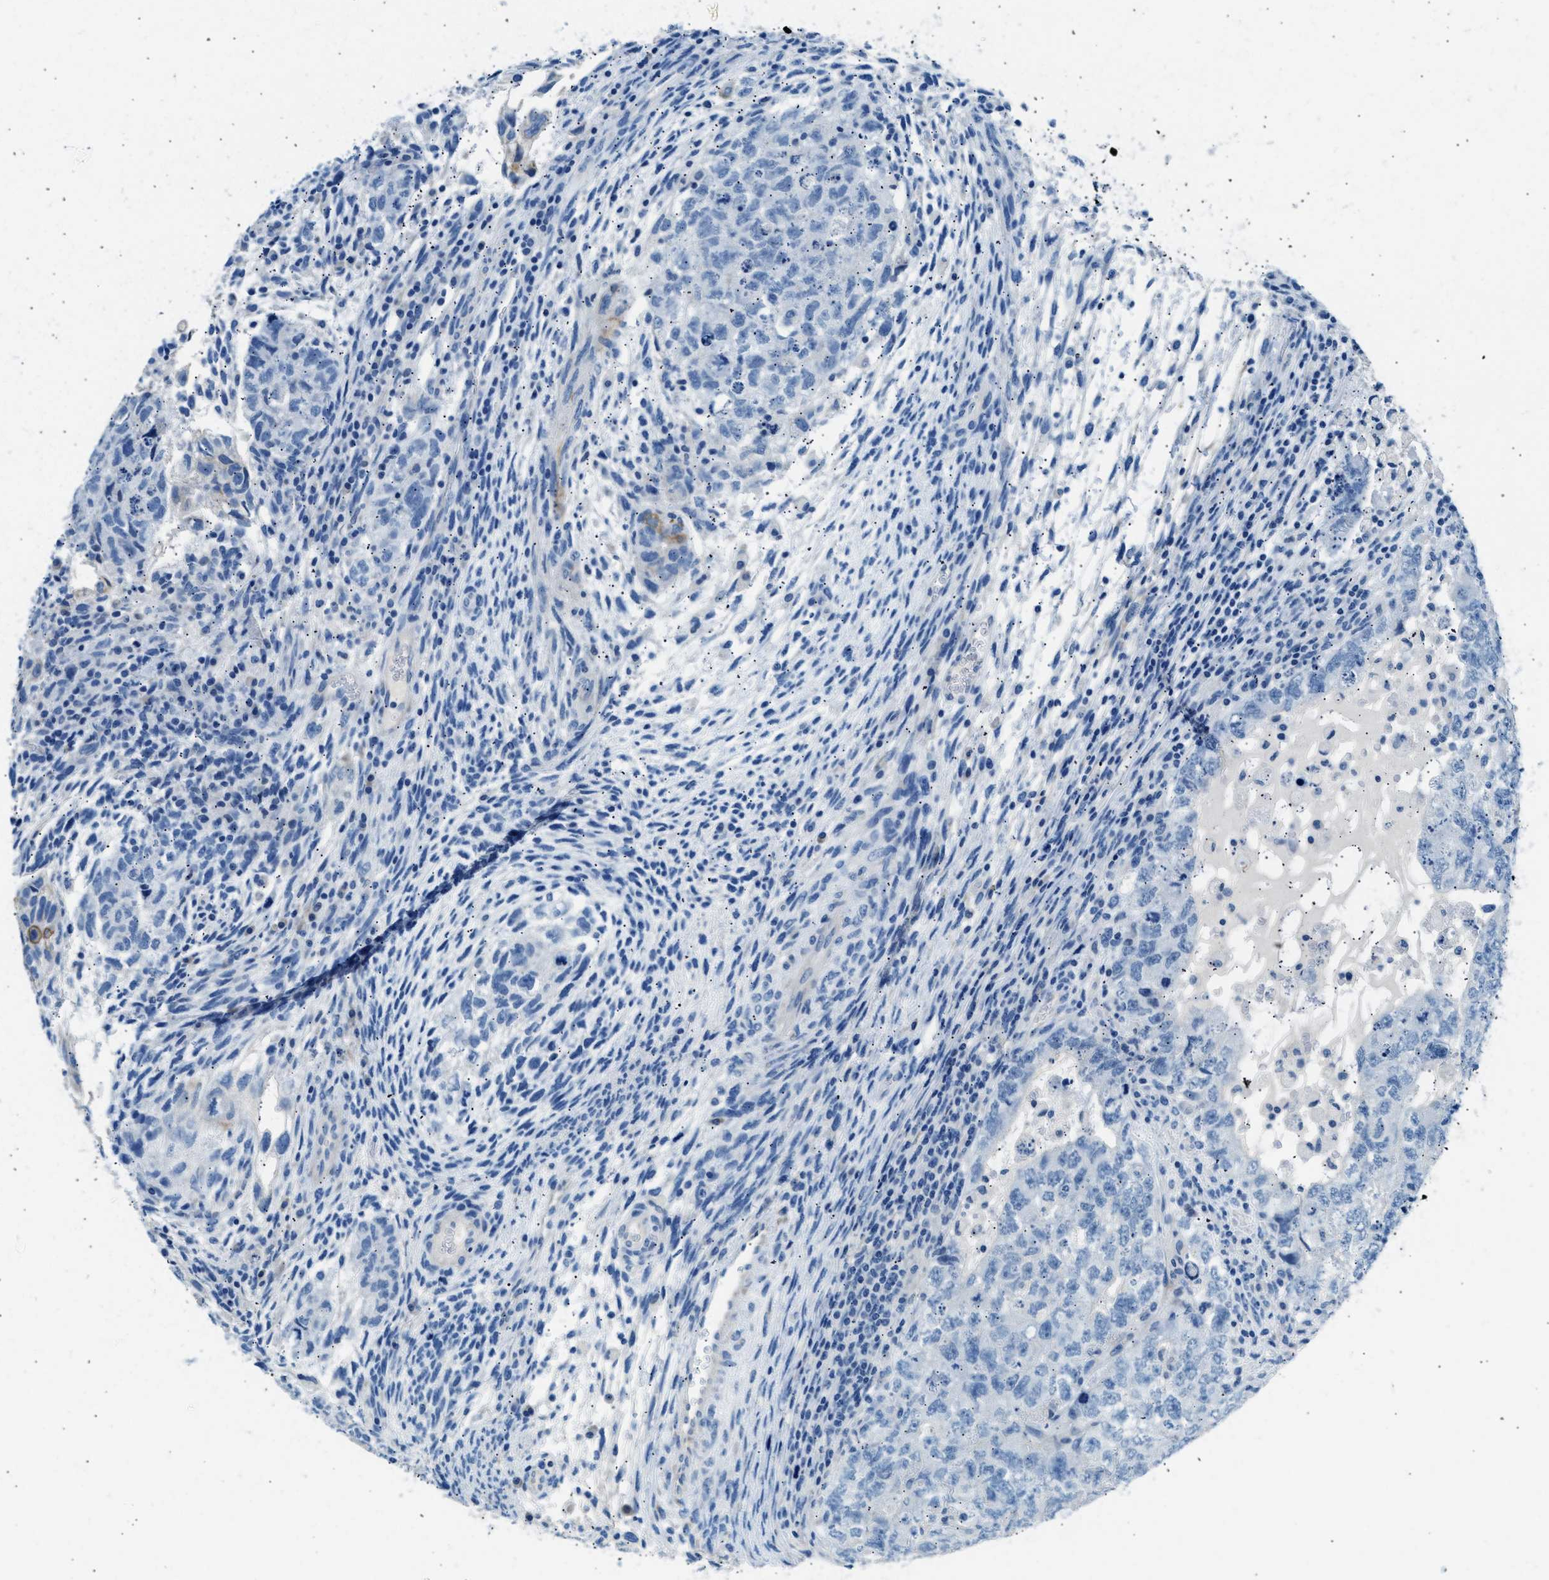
{"staining": {"intensity": "negative", "quantity": "none", "location": "none"}, "tissue": "testis cancer", "cell_type": "Tumor cells", "image_type": "cancer", "snomed": [{"axis": "morphology", "description": "Carcinoma, Embryonal, NOS"}, {"axis": "topography", "description": "Testis"}], "caption": "A photomicrograph of human embryonal carcinoma (testis) is negative for staining in tumor cells.", "gene": "CLDN18", "patient": {"sex": "male", "age": 36}}